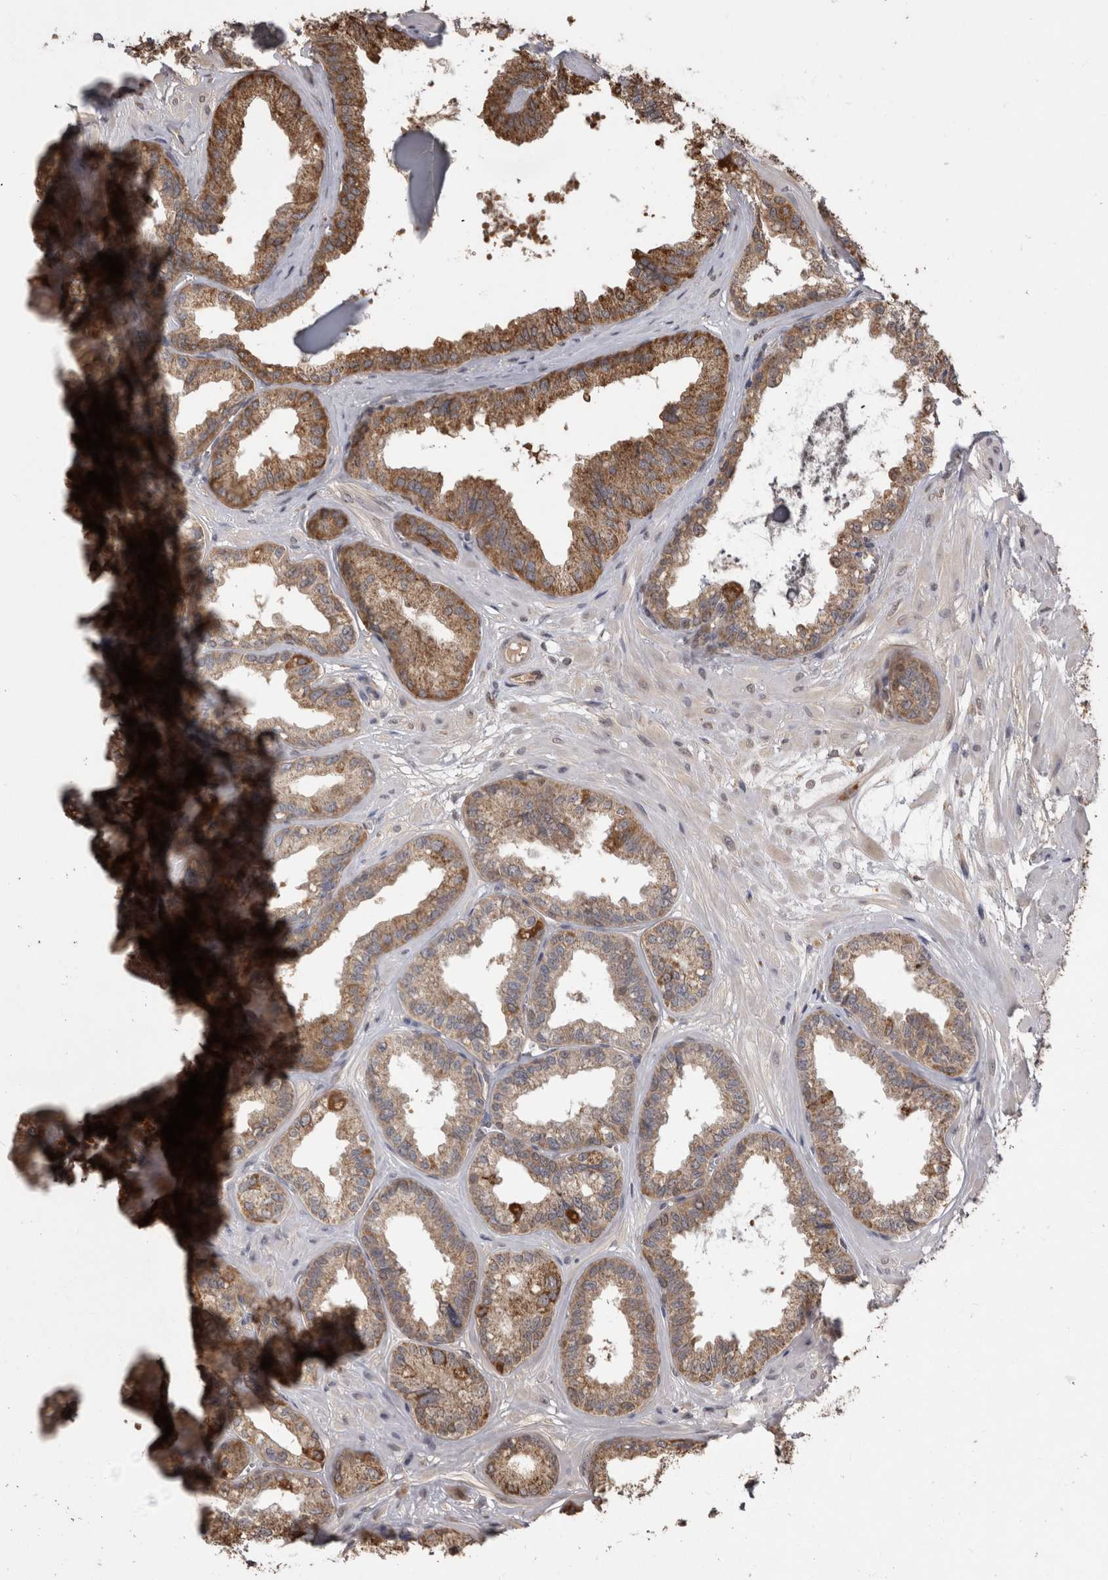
{"staining": {"intensity": "strong", "quantity": ">75%", "location": "cytoplasmic/membranous"}, "tissue": "seminal vesicle", "cell_type": "Glandular cells", "image_type": "normal", "snomed": [{"axis": "morphology", "description": "Normal tissue, NOS"}, {"axis": "topography", "description": "Prostate"}, {"axis": "topography", "description": "Seminal veicle"}], "caption": "A high amount of strong cytoplasmic/membranous positivity is identified in about >75% of glandular cells in unremarkable seminal vesicle.", "gene": "PREP", "patient": {"sex": "male", "age": 51}}